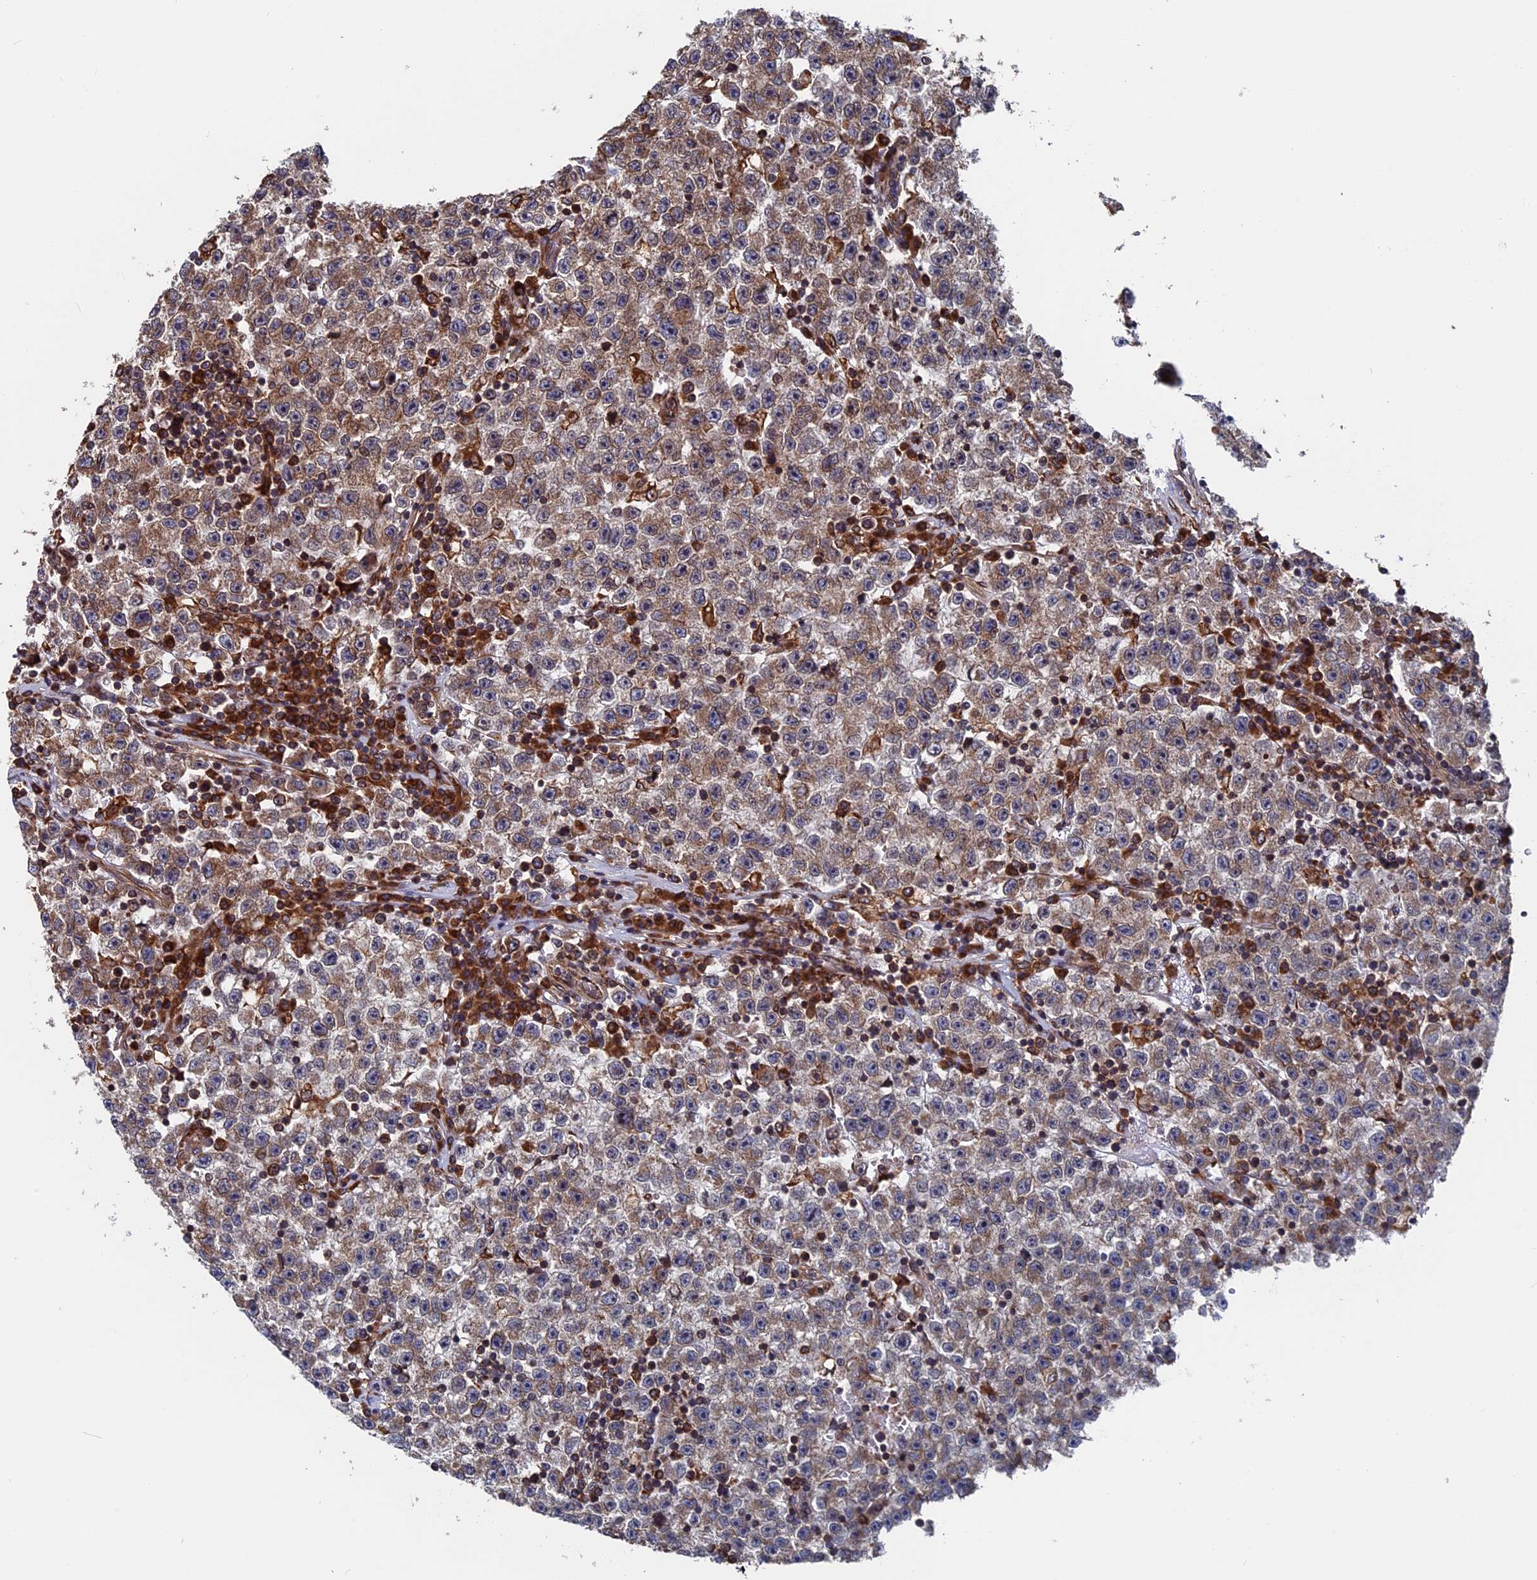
{"staining": {"intensity": "moderate", "quantity": ">75%", "location": "cytoplasmic/membranous"}, "tissue": "testis cancer", "cell_type": "Tumor cells", "image_type": "cancer", "snomed": [{"axis": "morphology", "description": "Seminoma, NOS"}, {"axis": "topography", "description": "Testis"}], "caption": "Protein staining demonstrates moderate cytoplasmic/membranous expression in approximately >75% of tumor cells in testis cancer (seminoma).", "gene": "RPUSD1", "patient": {"sex": "male", "age": 22}}